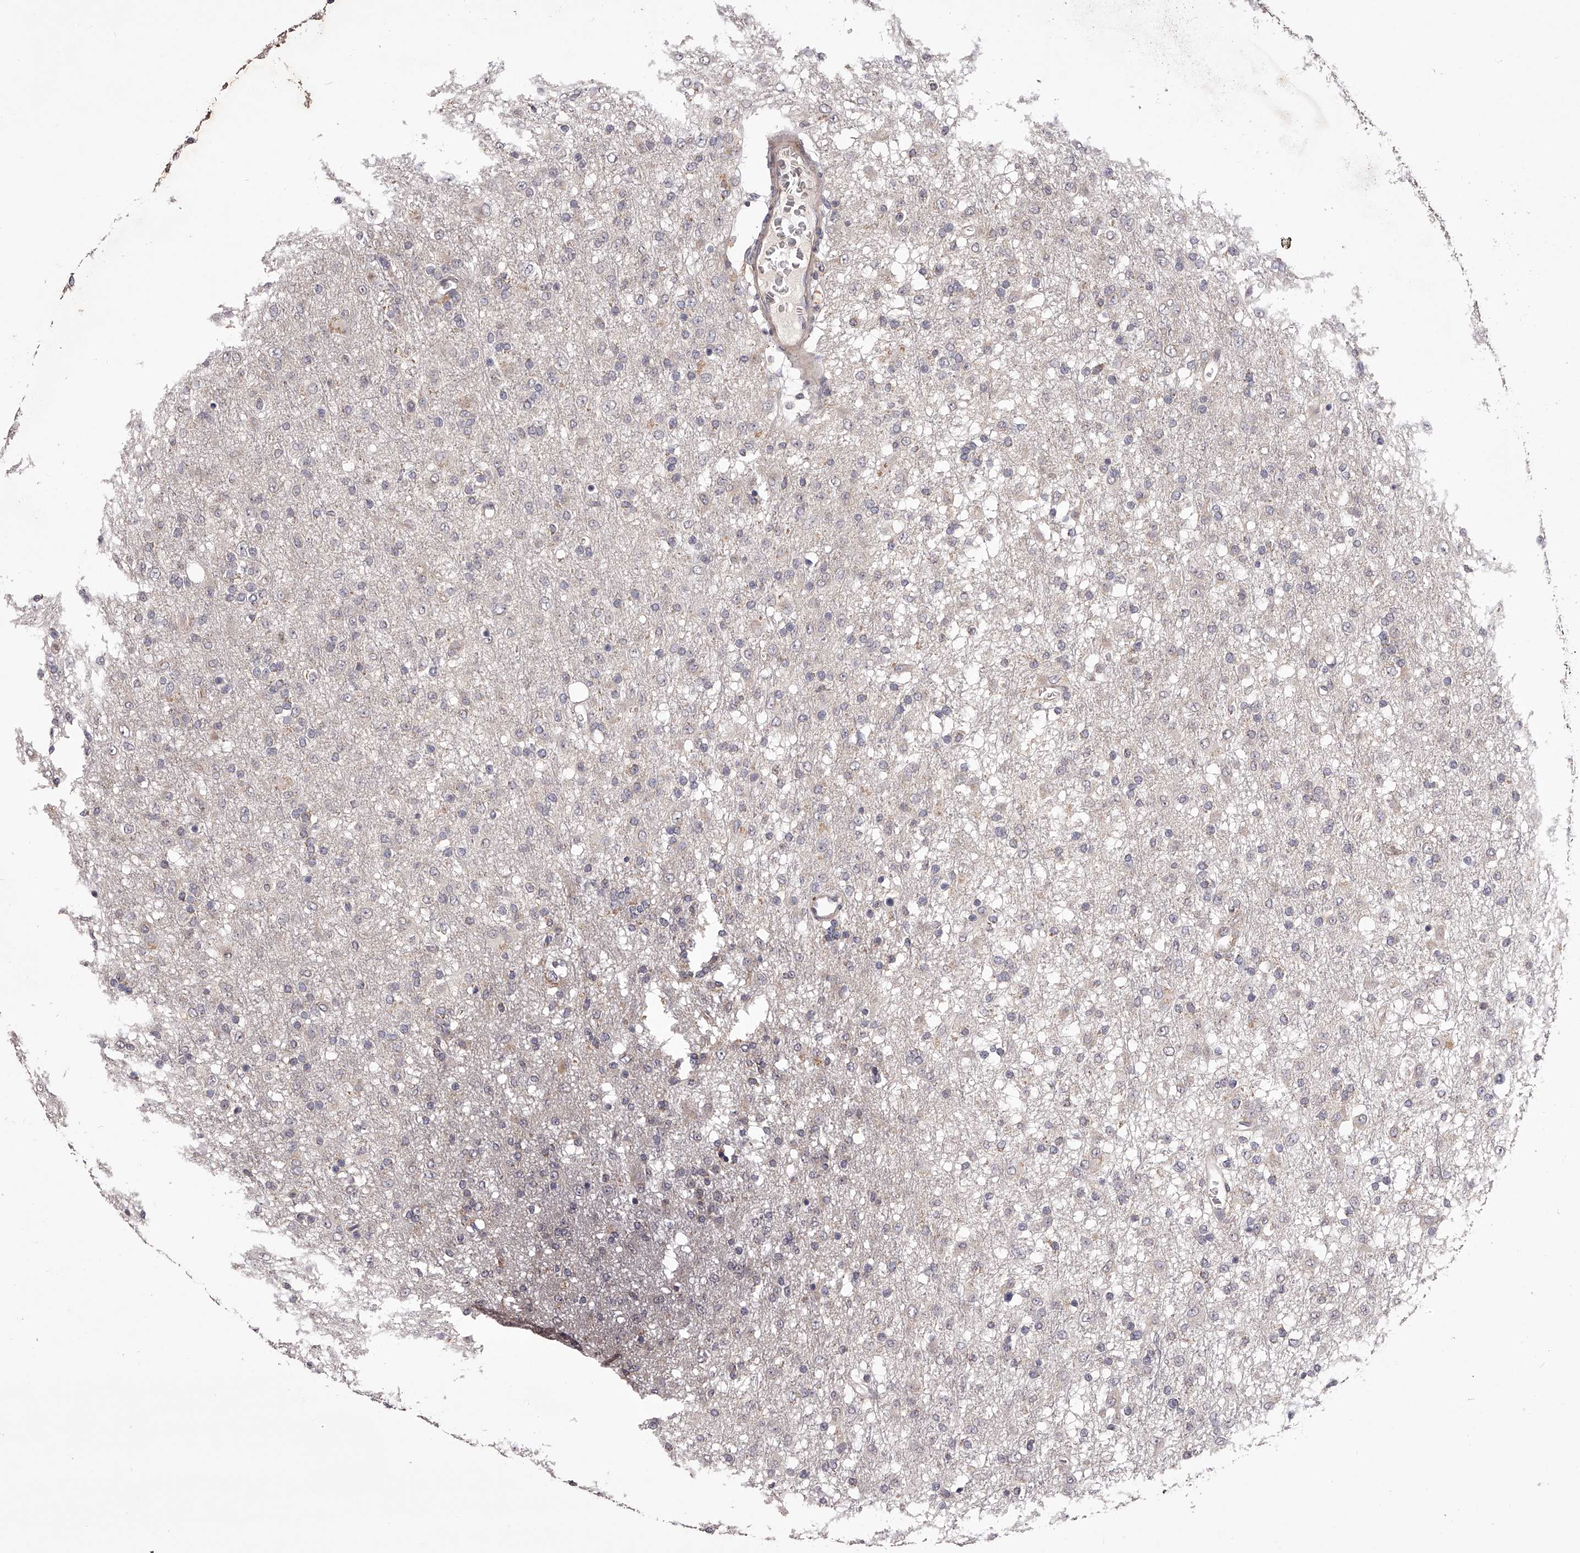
{"staining": {"intensity": "negative", "quantity": "none", "location": "none"}, "tissue": "glioma", "cell_type": "Tumor cells", "image_type": "cancer", "snomed": [{"axis": "morphology", "description": "Glioma, malignant, Low grade"}, {"axis": "topography", "description": "Brain"}], "caption": "This histopathology image is of glioma stained with IHC to label a protein in brown with the nuclei are counter-stained blue. There is no staining in tumor cells.", "gene": "ODF2L", "patient": {"sex": "male", "age": 65}}